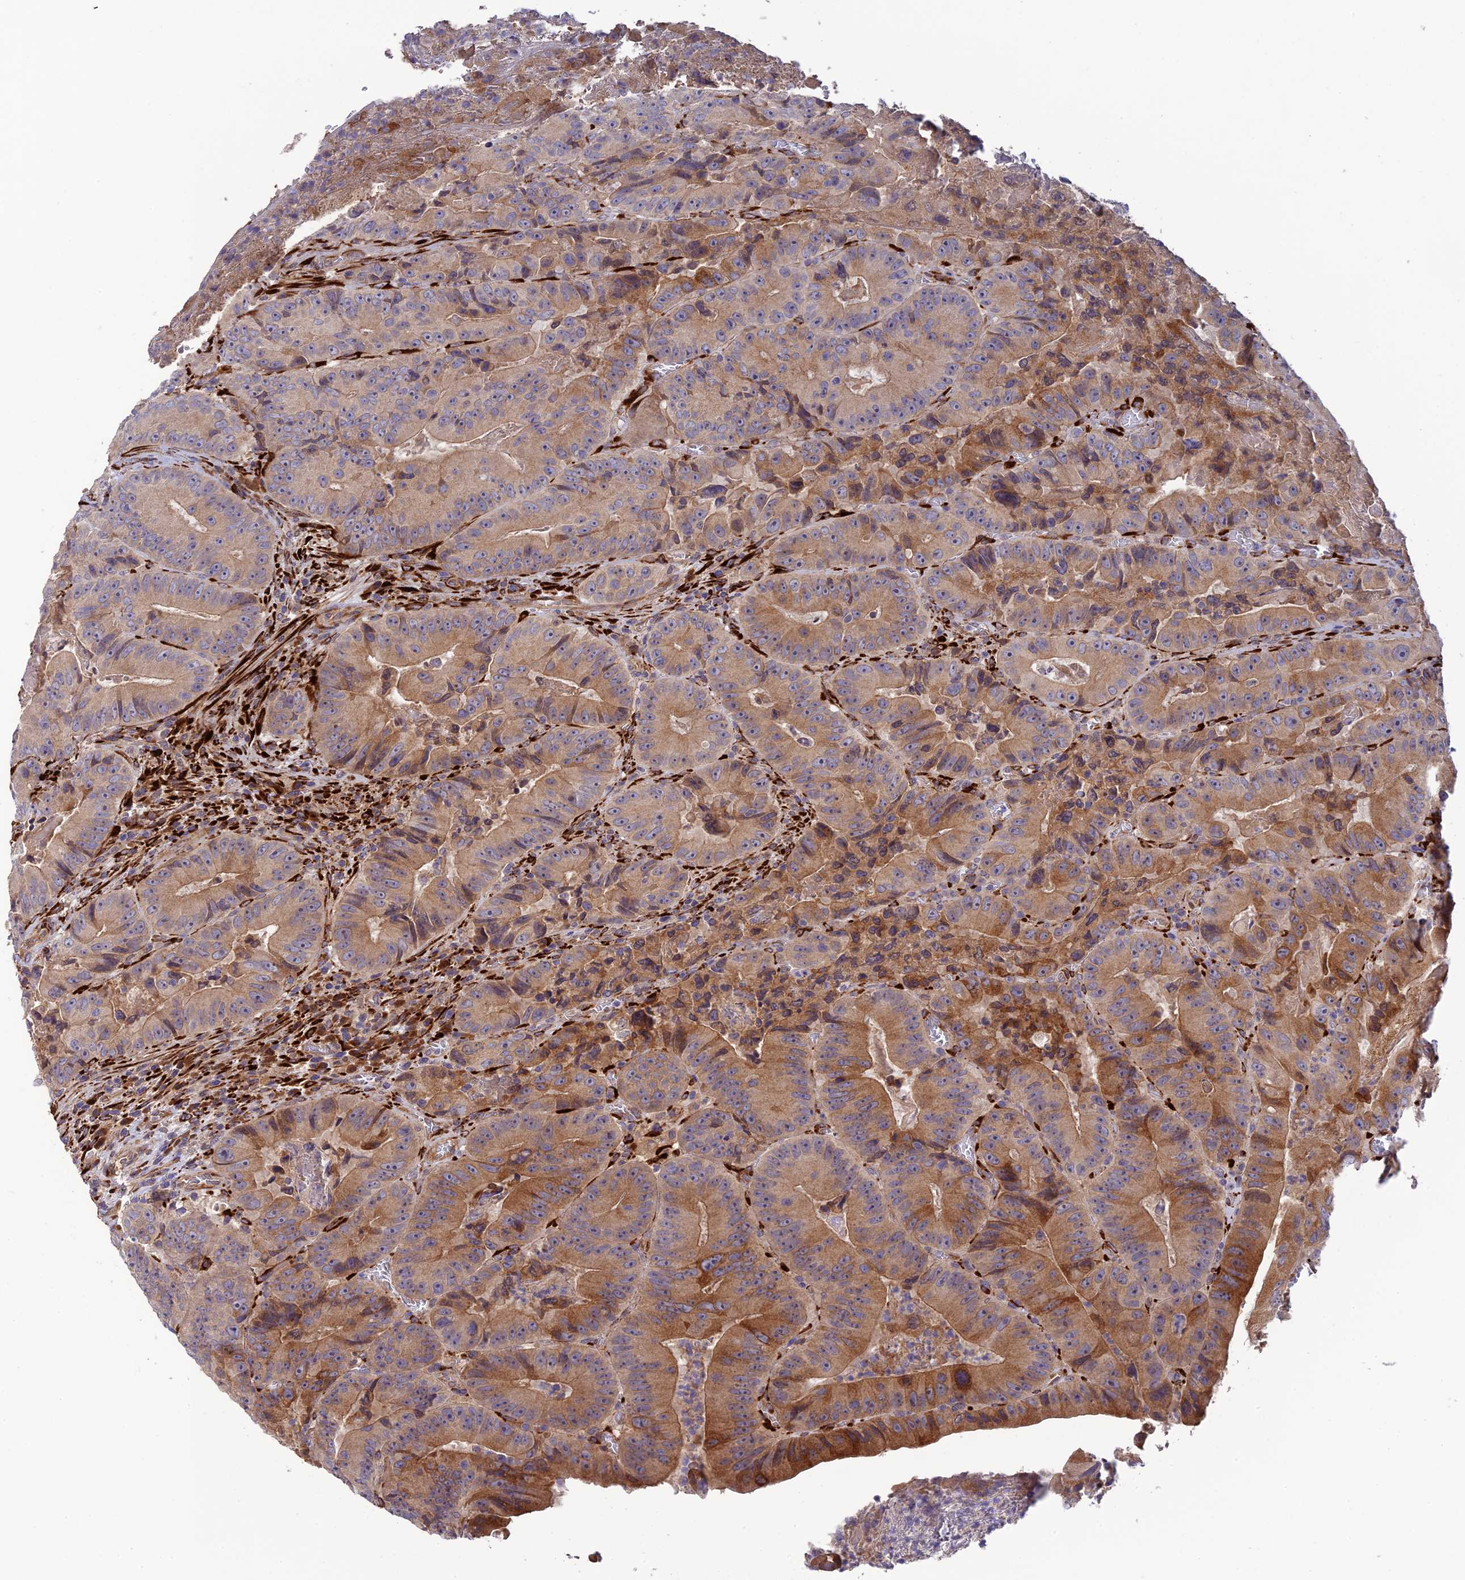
{"staining": {"intensity": "moderate", "quantity": ">75%", "location": "cytoplasmic/membranous"}, "tissue": "colorectal cancer", "cell_type": "Tumor cells", "image_type": "cancer", "snomed": [{"axis": "morphology", "description": "Adenocarcinoma, NOS"}, {"axis": "topography", "description": "Colon"}], "caption": "Immunohistochemistry (IHC) photomicrograph of neoplastic tissue: human adenocarcinoma (colorectal) stained using immunohistochemistry (IHC) reveals medium levels of moderate protein expression localized specifically in the cytoplasmic/membranous of tumor cells, appearing as a cytoplasmic/membranous brown color.", "gene": "P3H3", "patient": {"sex": "female", "age": 86}}